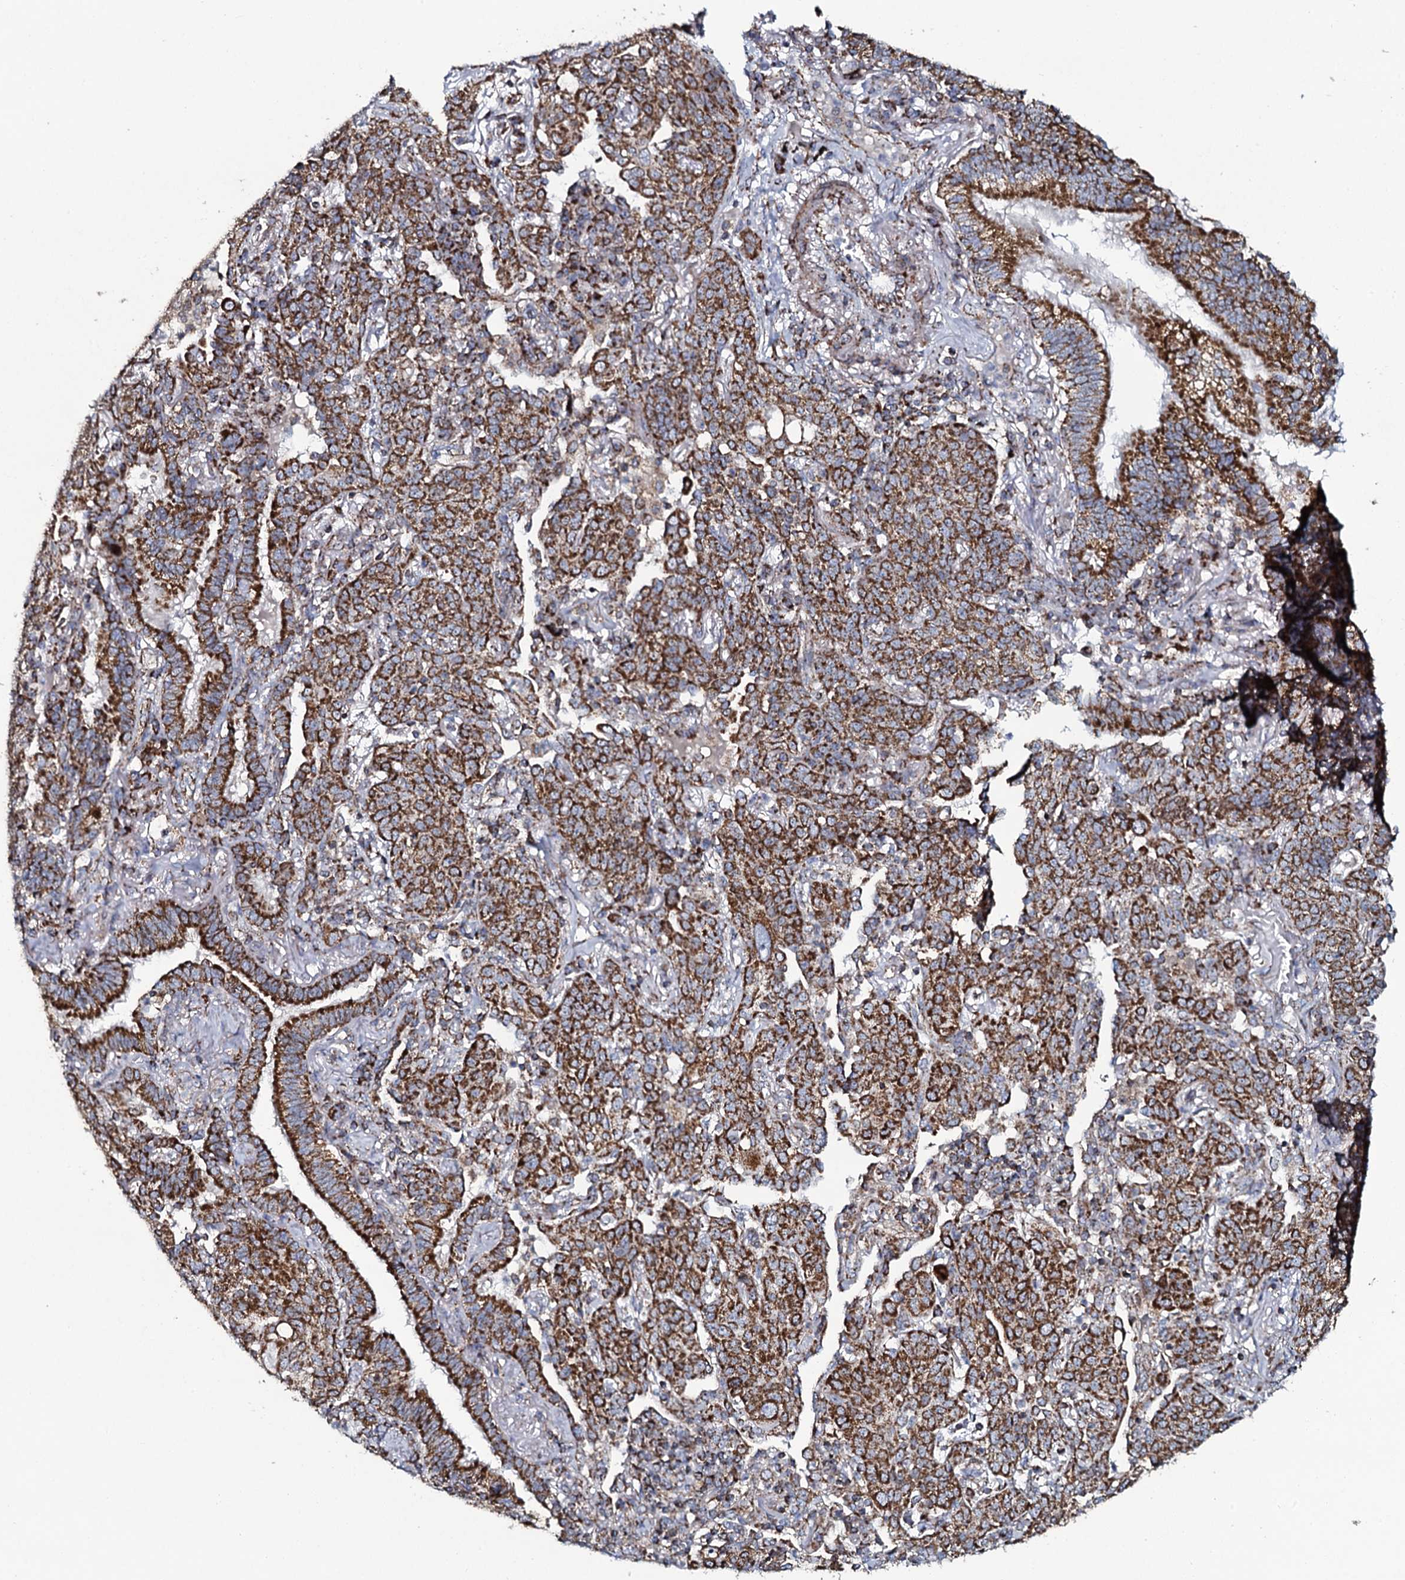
{"staining": {"intensity": "strong", "quantity": ">75%", "location": "cytoplasmic/membranous"}, "tissue": "lung cancer", "cell_type": "Tumor cells", "image_type": "cancer", "snomed": [{"axis": "morphology", "description": "Squamous cell carcinoma, NOS"}, {"axis": "topography", "description": "Lung"}], "caption": "About >75% of tumor cells in human lung cancer exhibit strong cytoplasmic/membranous protein expression as visualized by brown immunohistochemical staining.", "gene": "EVC2", "patient": {"sex": "female", "age": 70}}